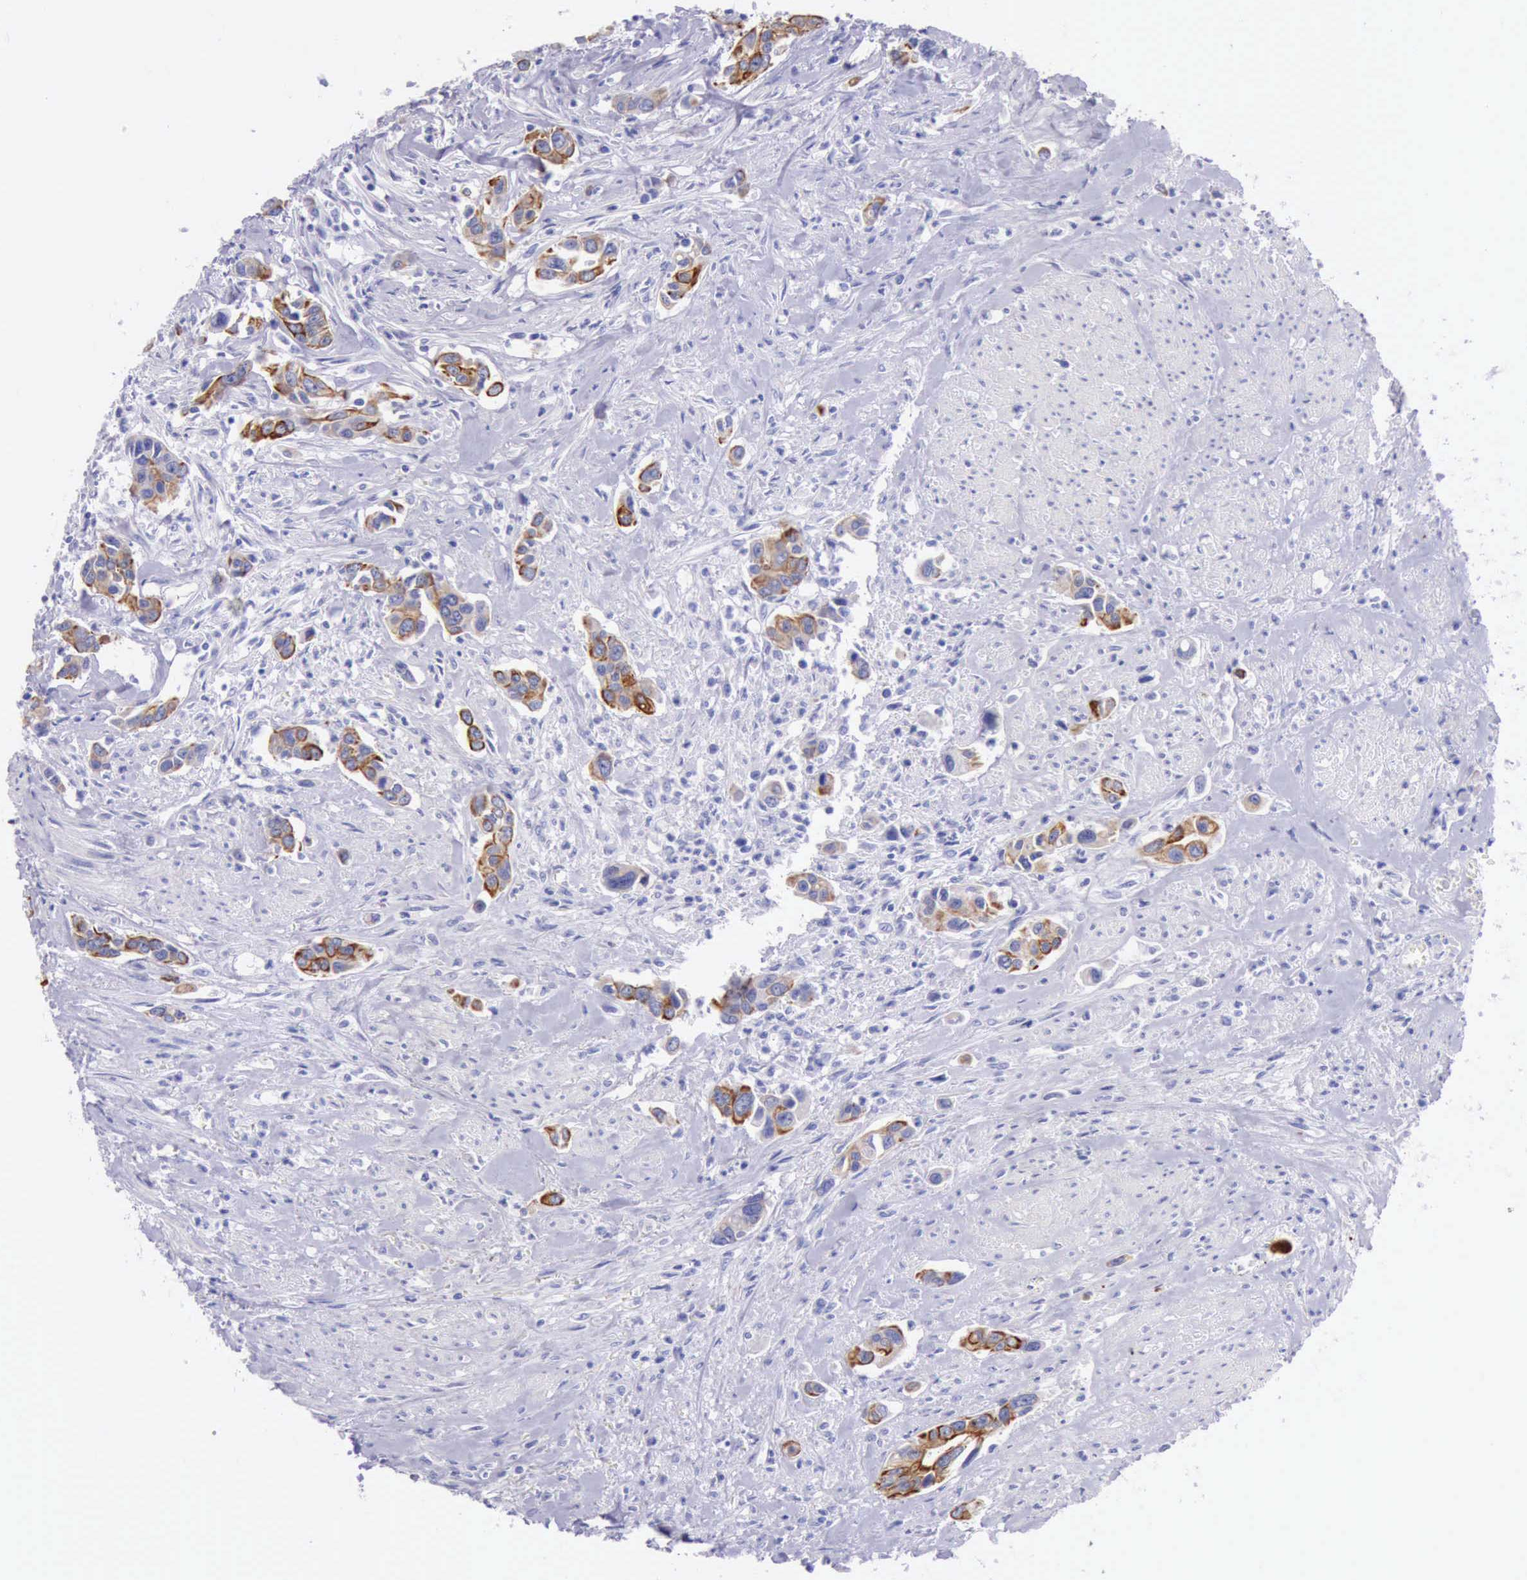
{"staining": {"intensity": "moderate", "quantity": ">75%", "location": "cytoplasmic/membranous"}, "tissue": "urothelial cancer", "cell_type": "Tumor cells", "image_type": "cancer", "snomed": [{"axis": "morphology", "description": "Urothelial carcinoma, High grade"}, {"axis": "topography", "description": "Urinary bladder"}], "caption": "This is a histology image of immunohistochemistry (IHC) staining of urothelial cancer, which shows moderate expression in the cytoplasmic/membranous of tumor cells.", "gene": "KRT8", "patient": {"sex": "male", "age": 86}}